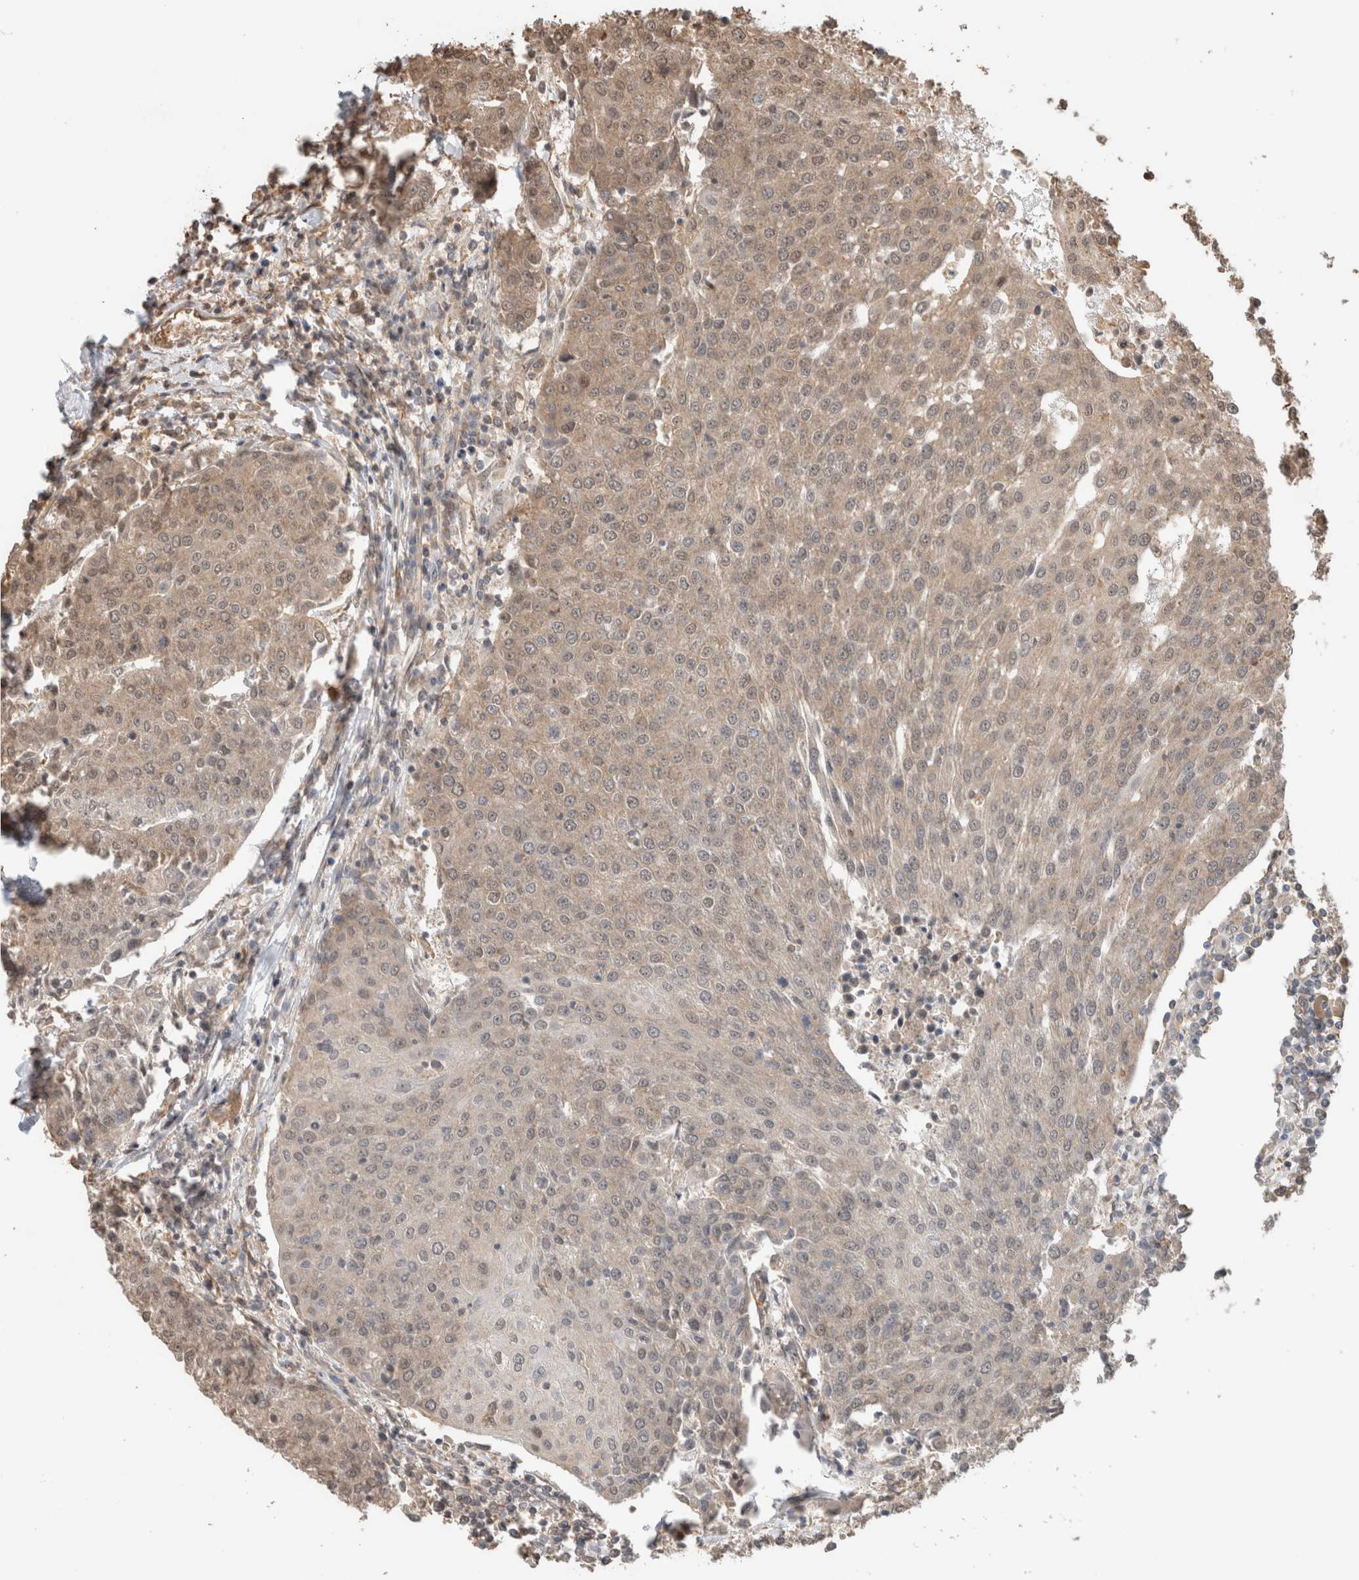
{"staining": {"intensity": "weak", "quantity": ">75%", "location": "cytoplasmic/membranous"}, "tissue": "urothelial cancer", "cell_type": "Tumor cells", "image_type": "cancer", "snomed": [{"axis": "morphology", "description": "Urothelial carcinoma, High grade"}, {"axis": "topography", "description": "Urinary bladder"}], "caption": "Immunohistochemistry micrograph of neoplastic tissue: human high-grade urothelial carcinoma stained using immunohistochemistry (IHC) displays low levels of weak protein expression localized specifically in the cytoplasmic/membranous of tumor cells, appearing as a cytoplasmic/membranous brown color.", "gene": "OTUD6B", "patient": {"sex": "female", "age": 85}}